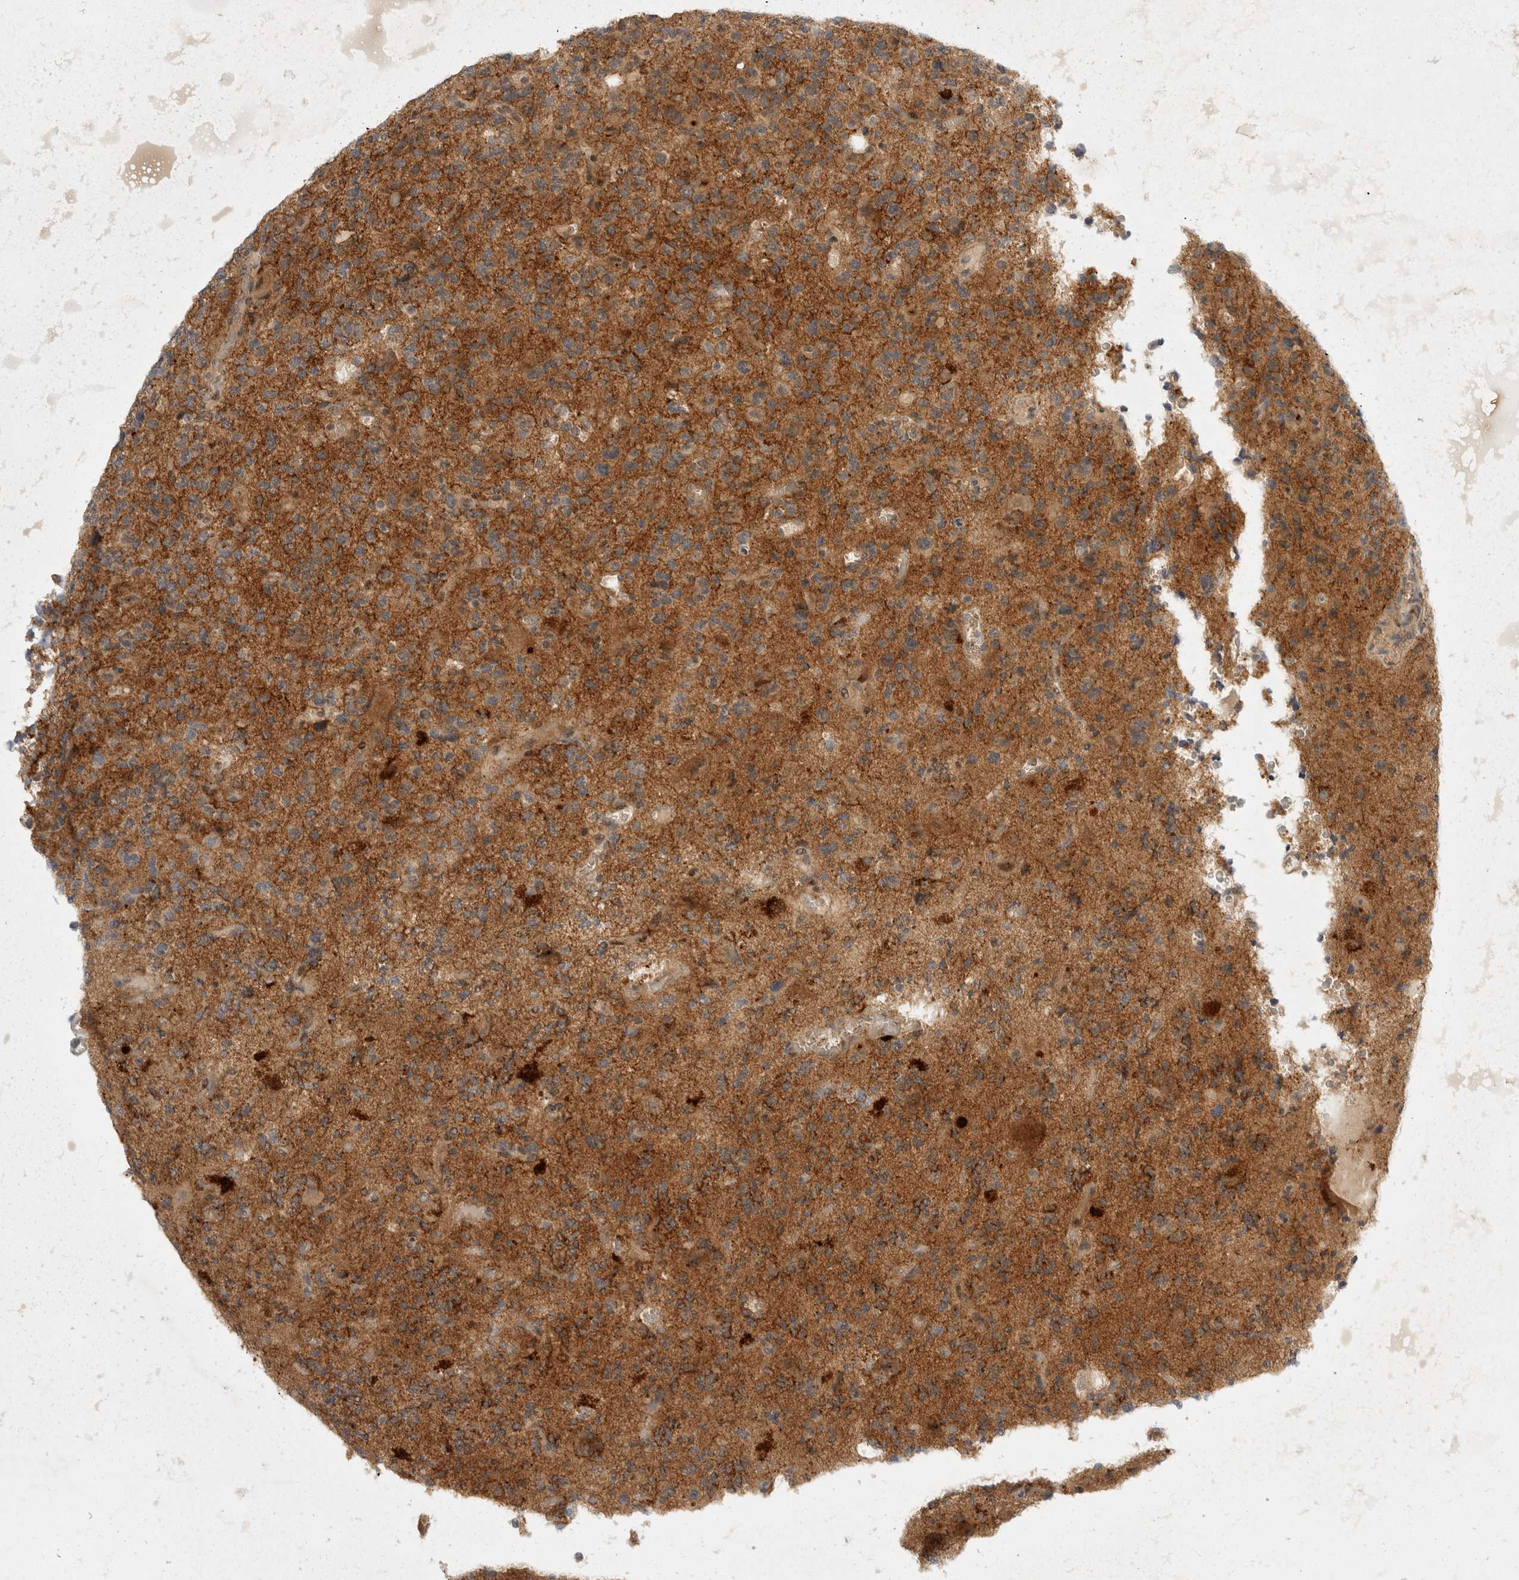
{"staining": {"intensity": "moderate", "quantity": ">75%", "location": "cytoplasmic/membranous"}, "tissue": "glioma", "cell_type": "Tumor cells", "image_type": "cancer", "snomed": [{"axis": "morphology", "description": "Glioma, malignant, High grade"}, {"axis": "topography", "description": "Brain"}], "caption": "Protein expression analysis of malignant glioma (high-grade) exhibits moderate cytoplasmic/membranous expression in approximately >75% of tumor cells.", "gene": "TOM1L2", "patient": {"sex": "female", "age": 62}}